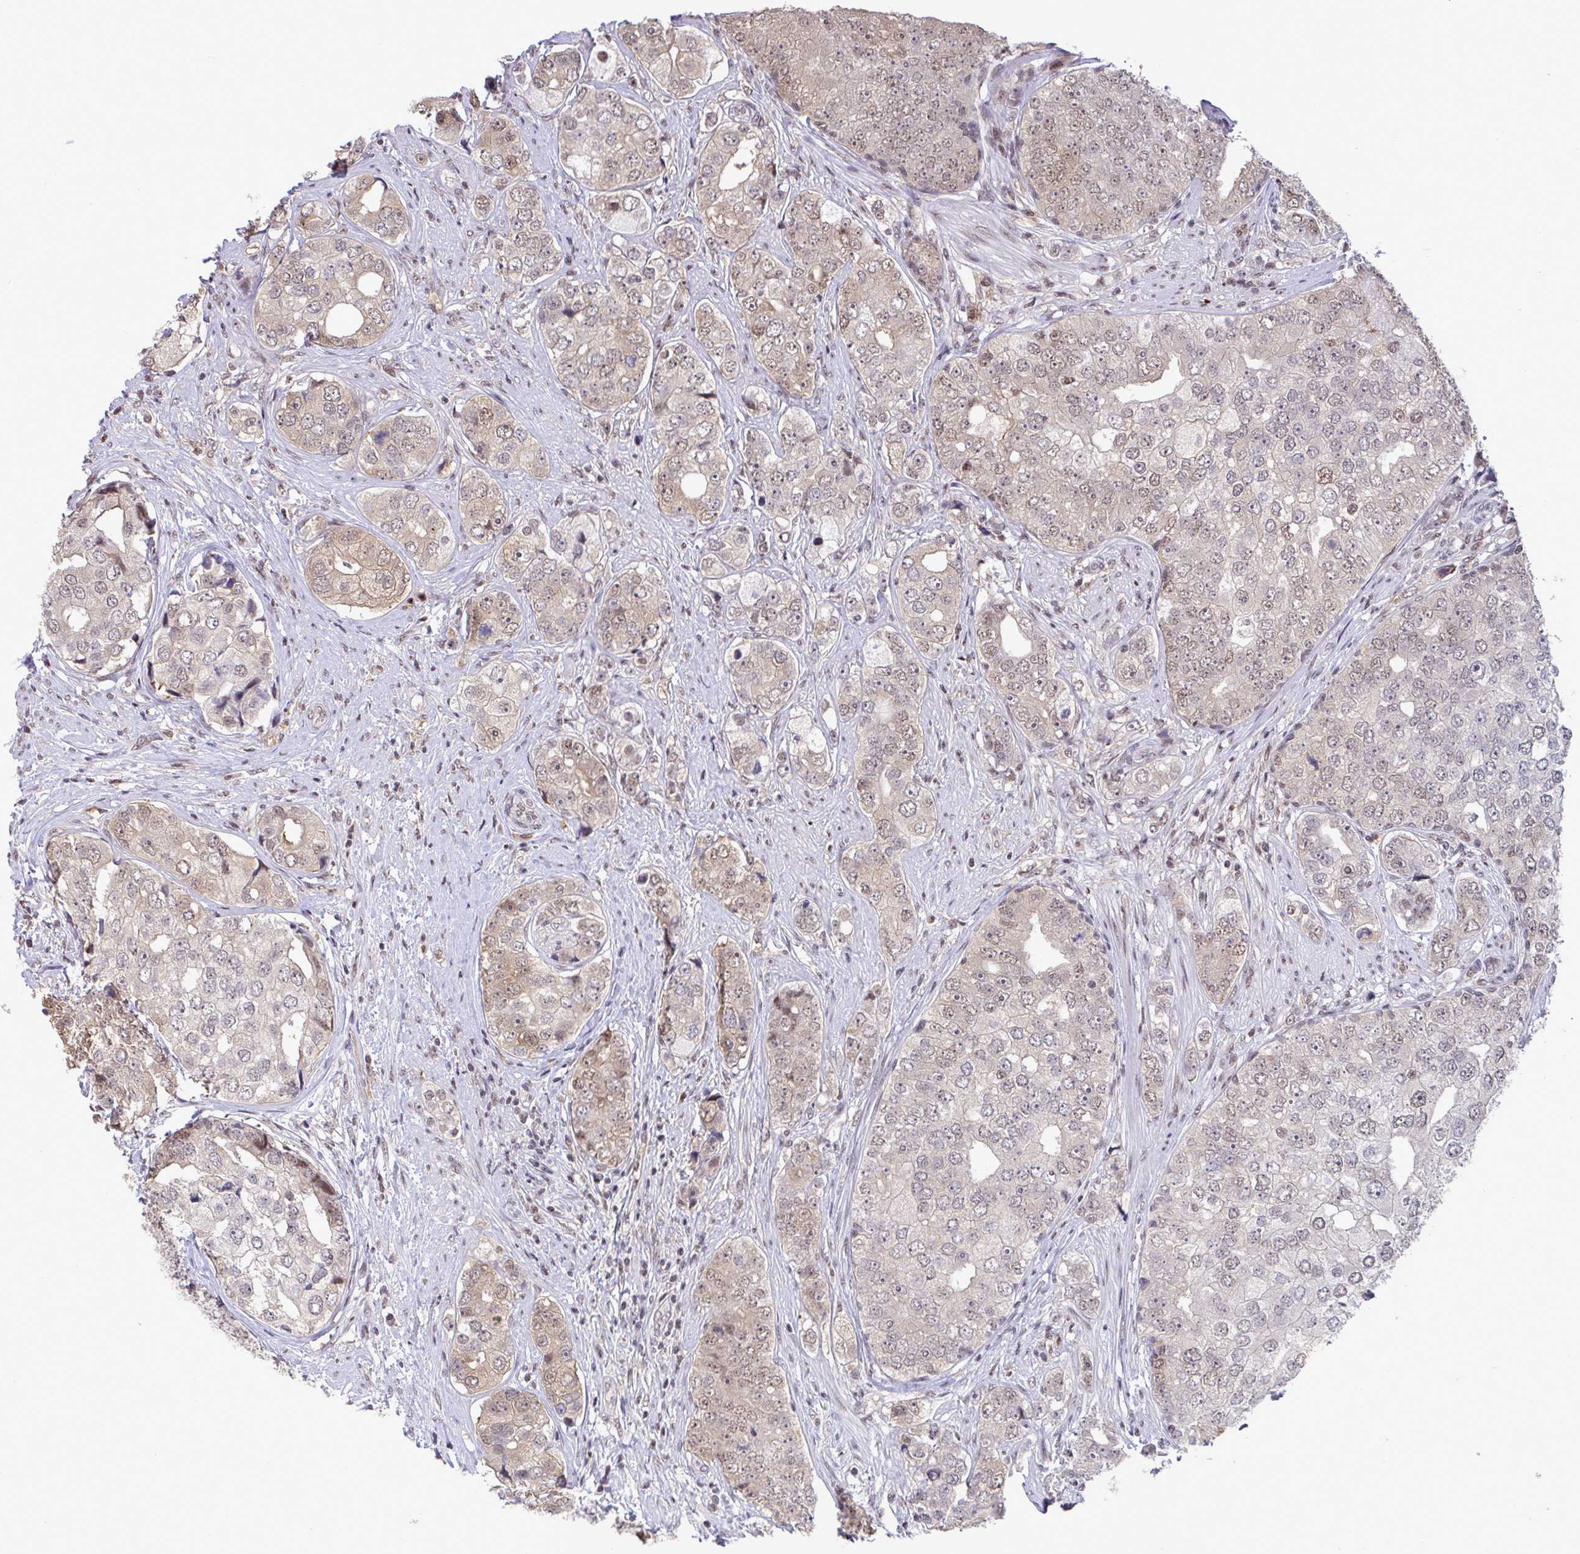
{"staining": {"intensity": "weak", "quantity": "25%-75%", "location": "nuclear"}, "tissue": "prostate cancer", "cell_type": "Tumor cells", "image_type": "cancer", "snomed": [{"axis": "morphology", "description": "Adenocarcinoma, High grade"}, {"axis": "topography", "description": "Prostate"}], "caption": "The micrograph demonstrates immunohistochemical staining of prostate cancer (adenocarcinoma (high-grade)). There is weak nuclear staining is present in approximately 25%-75% of tumor cells.", "gene": "OR6K3", "patient": {"sex": "male", "age": 60}}